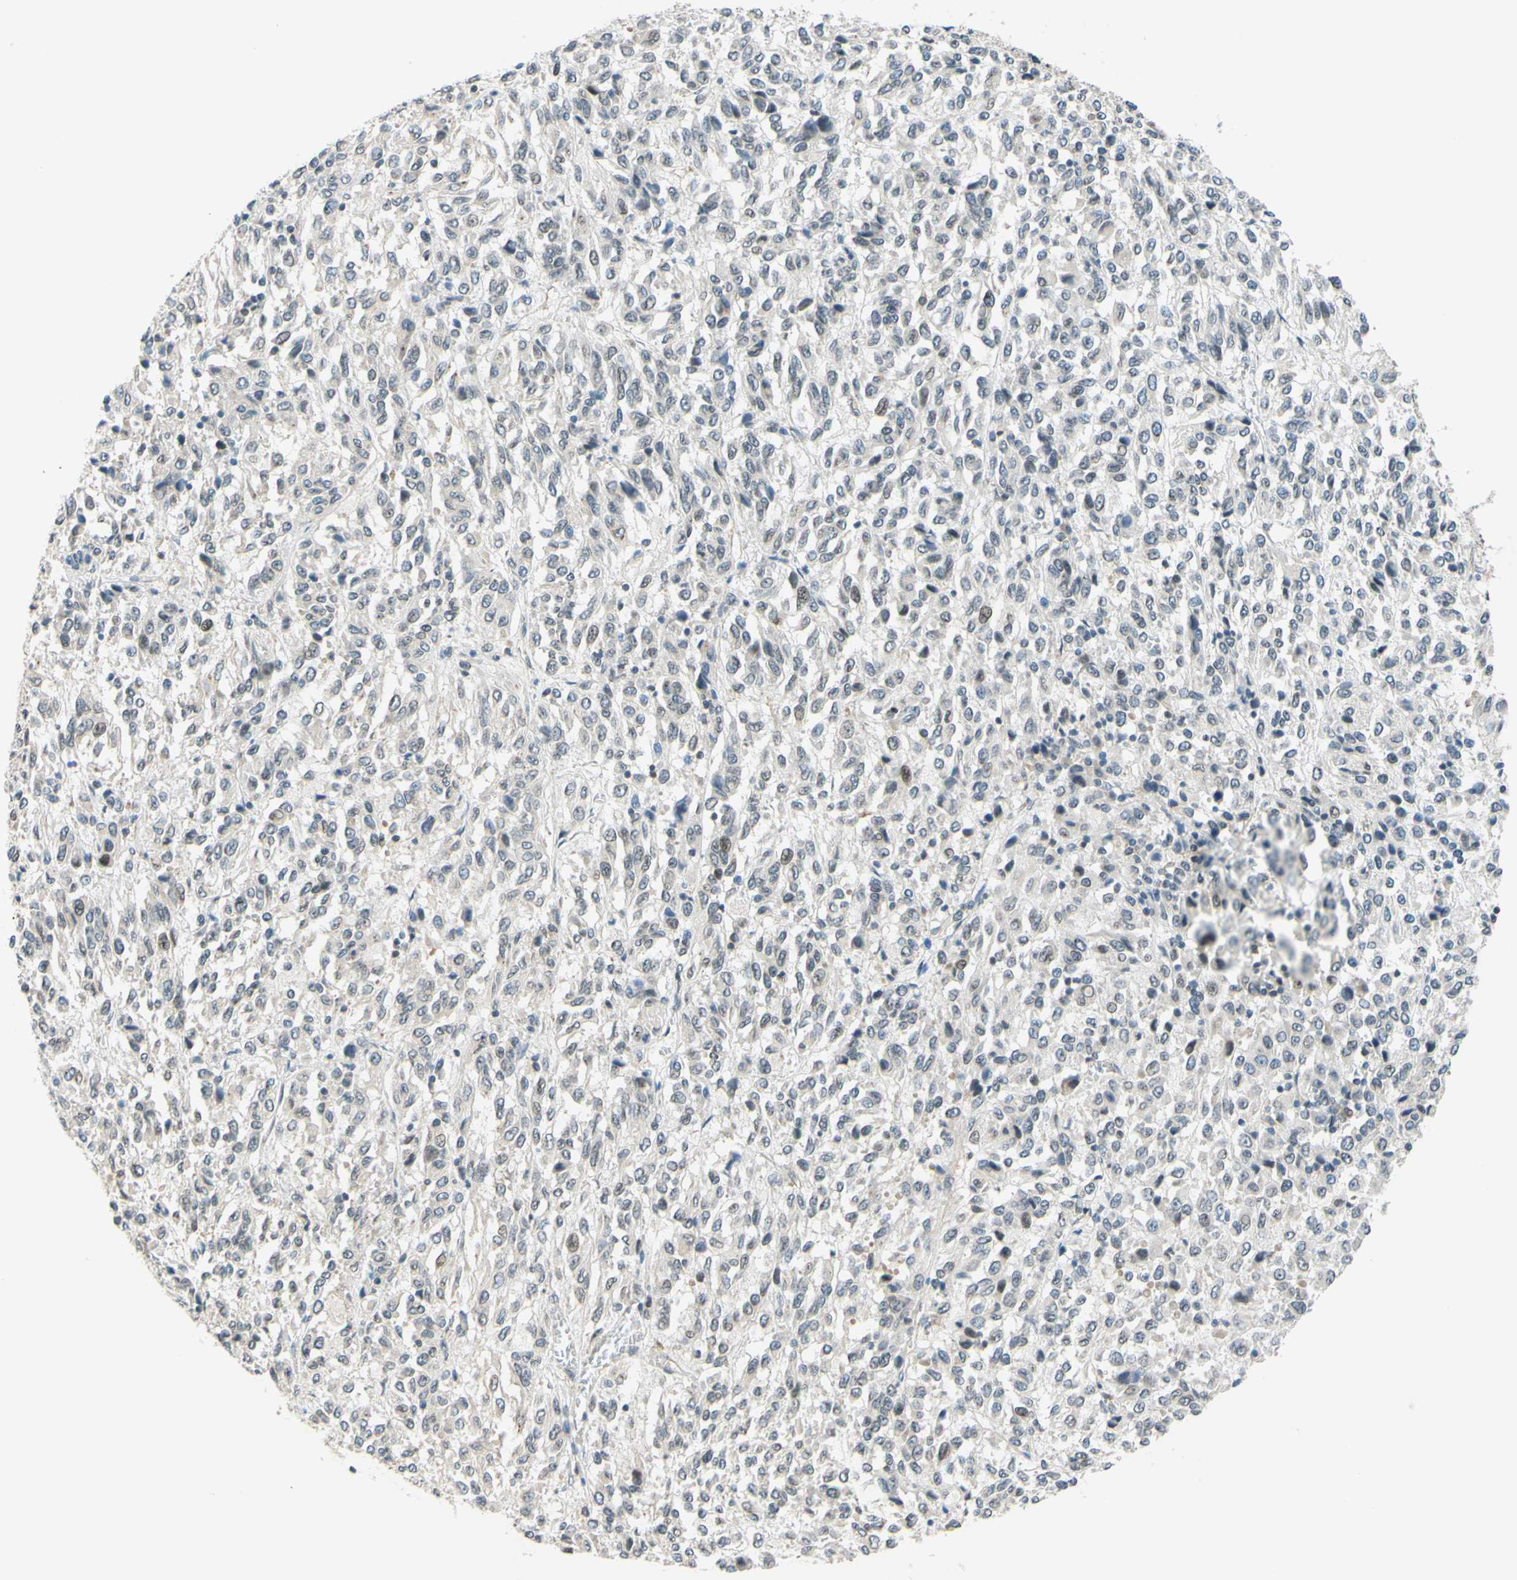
{"staining": {"intensity": "negative", "quantity": "none", "location": "none"}, "tissue": "melanoma", "cell_type": "Tumor cells", "image_type": "cancer", "snomed": [{"axis": "morphology", "description": "Malignant melanoma, Metastatic site"}, {"axis": "topography", "description": "Lung"}], "caption": "The immunohistochemistry (IHC) image has no significant expression in tumor cells of malignant melanoma (metastatic site) tissue.", "gene": "C2CD2L", "patient": {"sex": "male", "age": 64}}